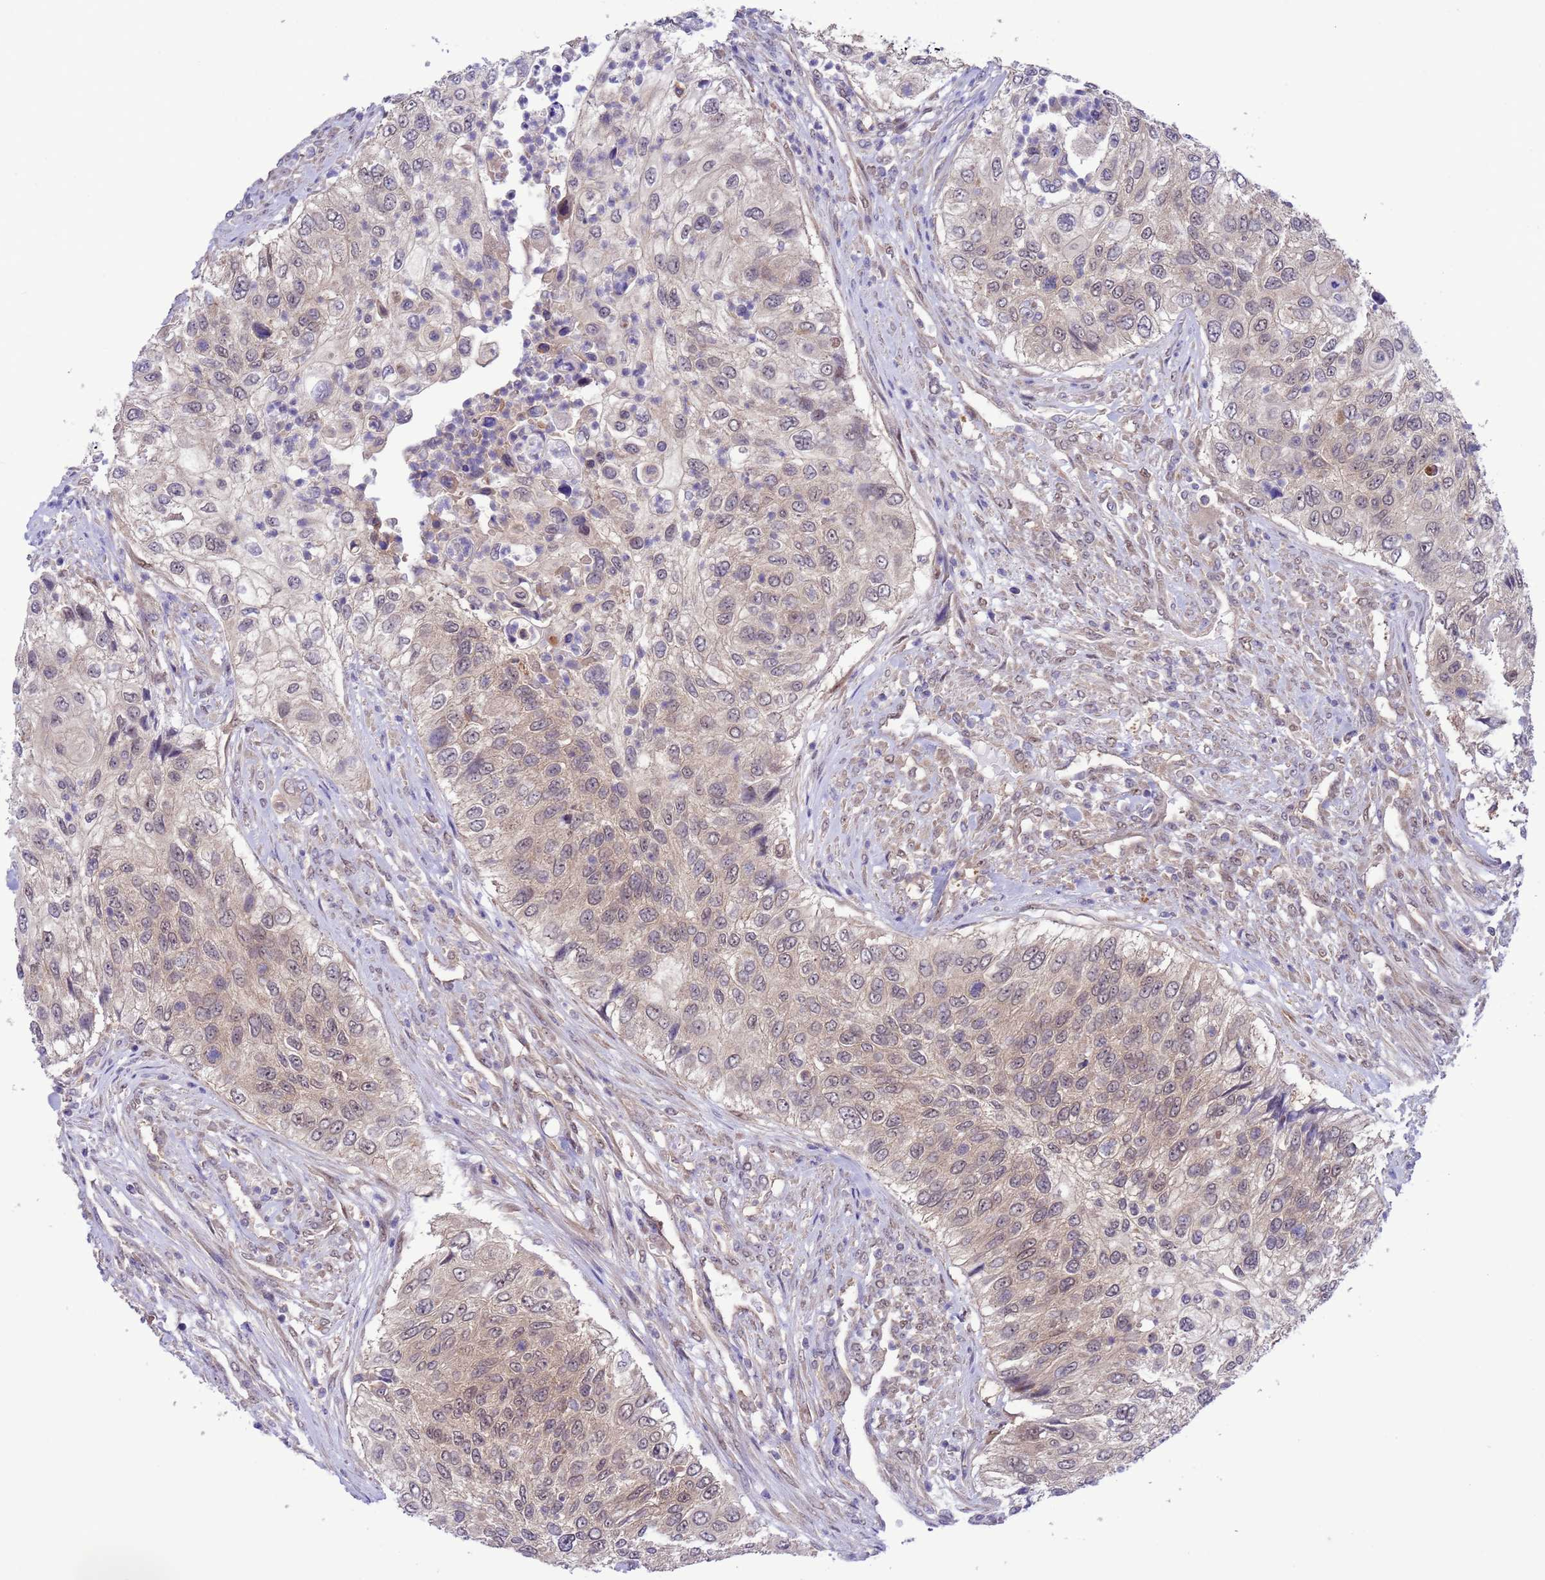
{"staining": {"intensity": "weak", "quantity": "25%-75%", "location": "cytoplasmic/membranous,nuclear"}, "tissue": "urothelial cancer", "cell_type": "Tumor cells", "image_type": "cancer", "snomed": [{"axis": "morphology", "description": "Urothelial carcinoma, High grade"}, {"axis": "topography", "description": "Urinary bladder"}], "caption": "High-magnification brightfield microscopy of urothelial carcinoma (high-grade) stained with DAB (brown) and counterstained with hematoxylin (blue). tumor cells exhibit weak cytoplasmic/membranous and nuclear staining is present in about25%-75% of cells.", "gene": "ZNF461", "patient": {"sex": "female", "age": 60}}